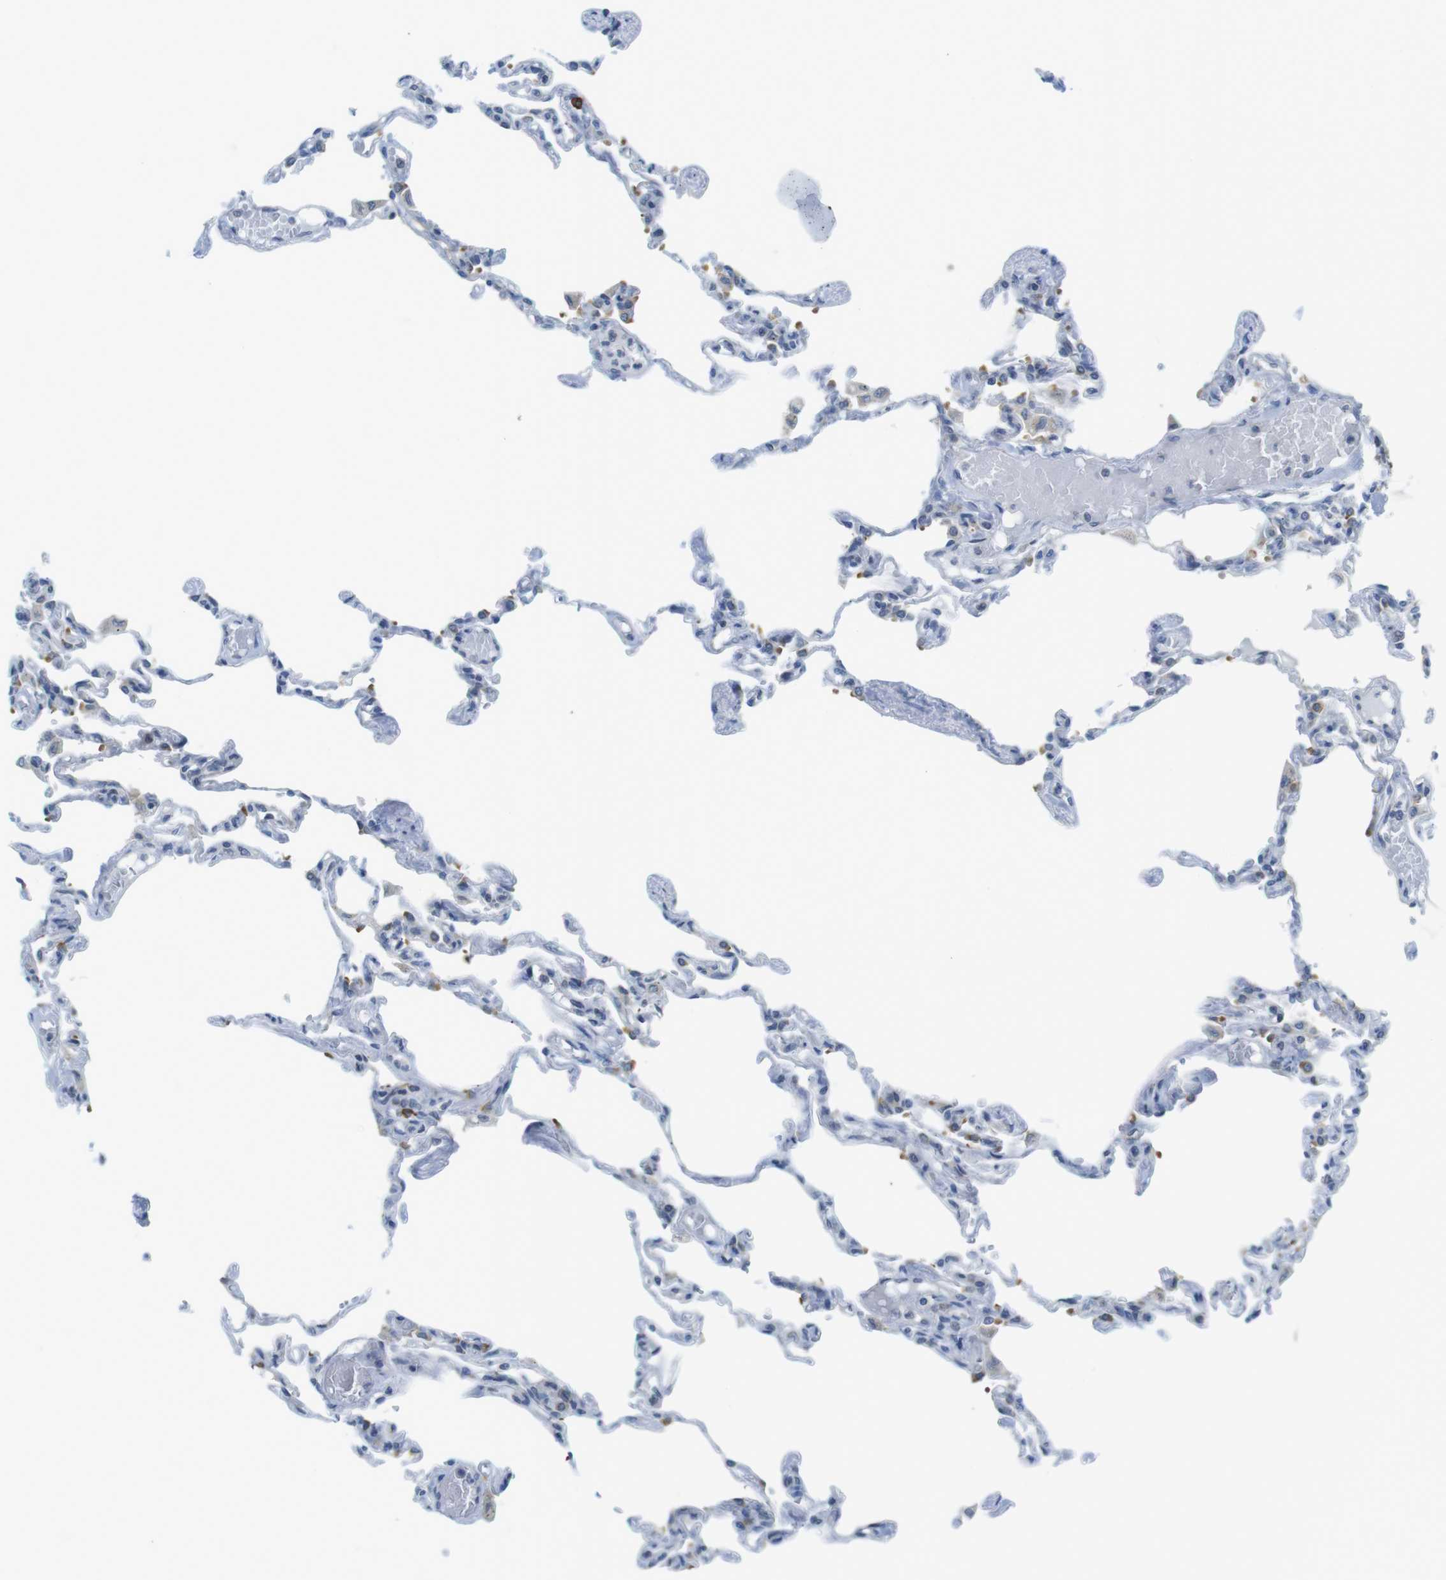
{"staining": {"intensity": "negative", "quantity": "none", "location": "none"}, "tissue": "lung", "cell_type": "Alveolar cells", "image_type": "normal", "snomed": [{"axis": "morphology", "description": "Normal tissue, NOS"}, {"axis": "topography", "description": "Lung"}], "caption": "Immunohistochemical staining of normal lung shows no significant staining in alveolar cells.", "gene": "CLPTM1L", "patient": {"sex": "male", "age": 21}}